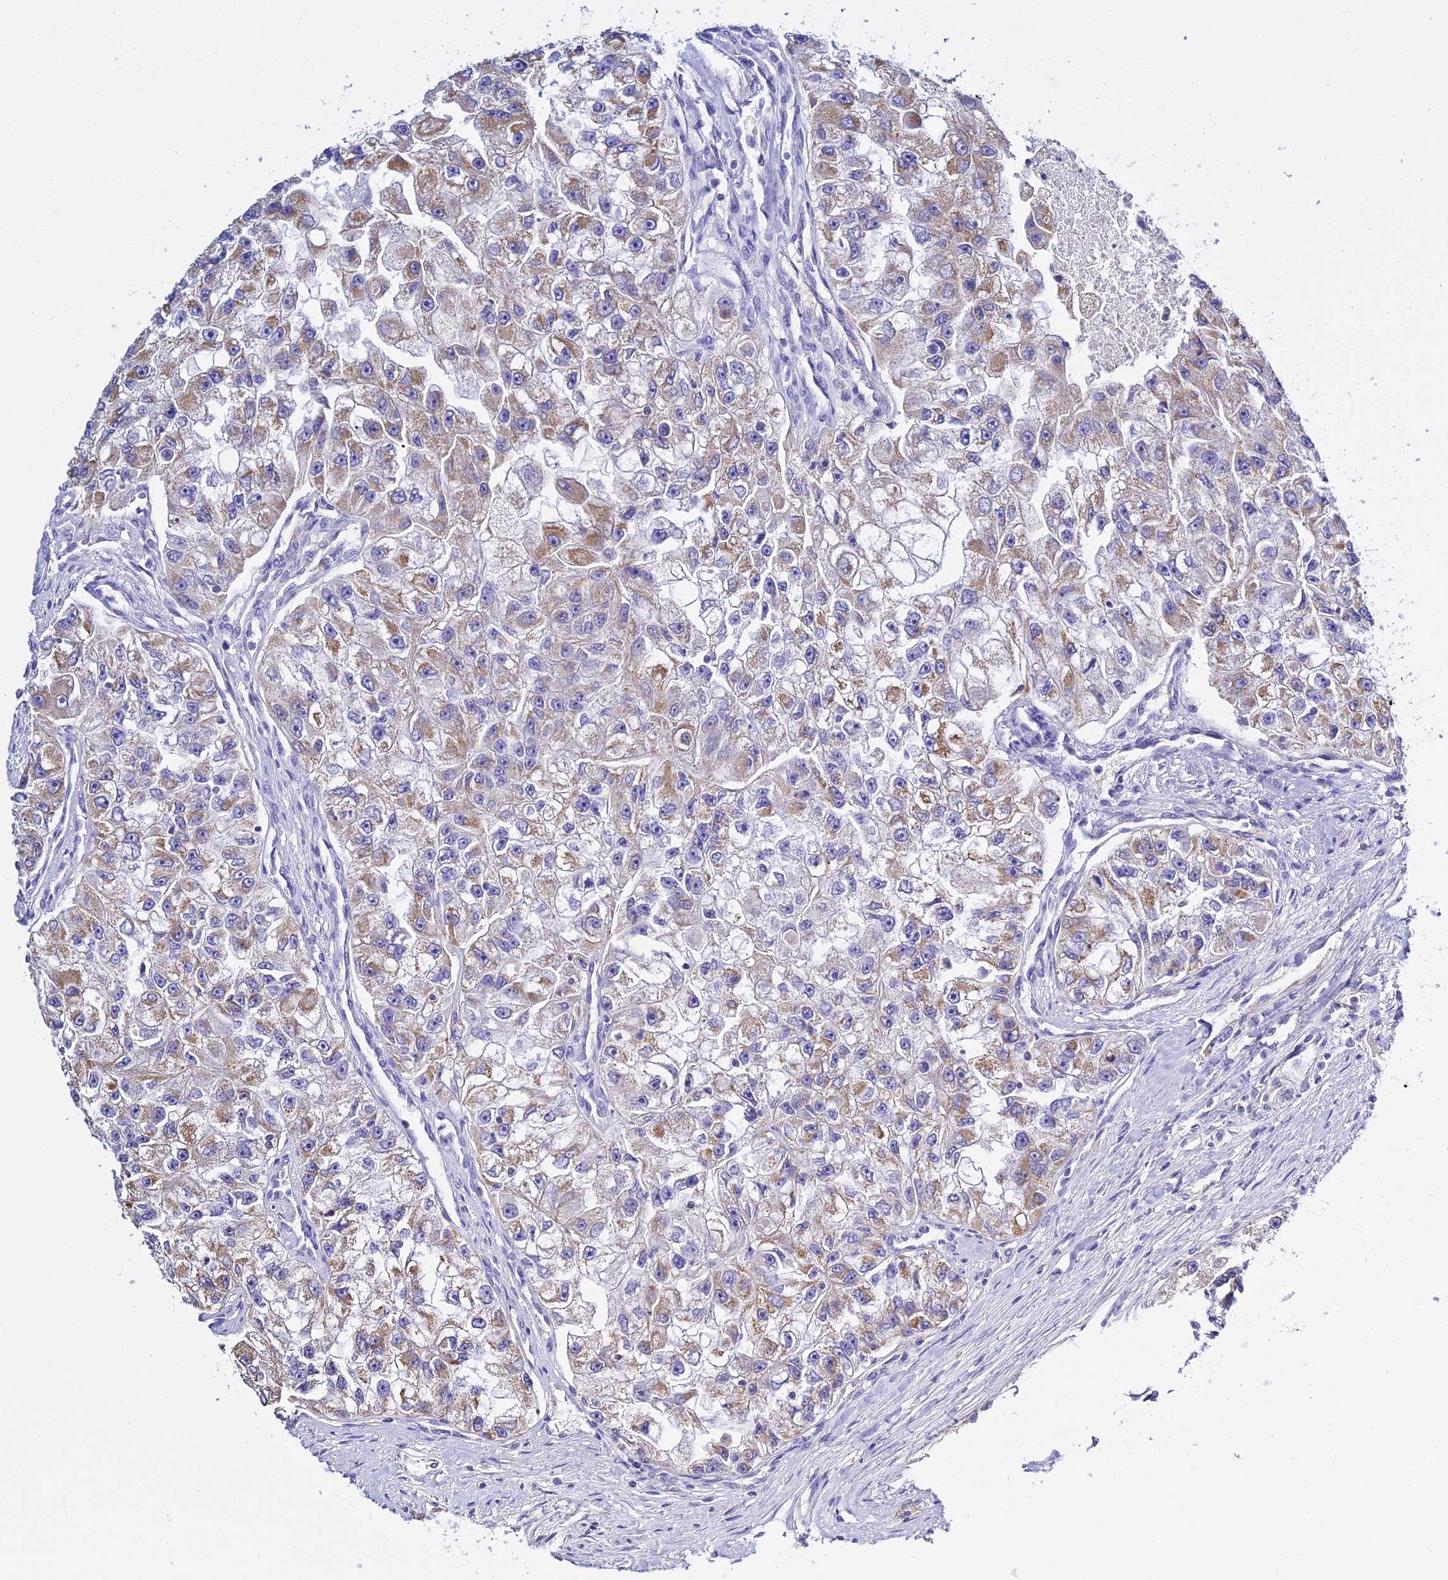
{"staining": {"intensity": "moderate", "quantity": "25%-75%", "location": "cytoplasmic/membranous"}, "tissue": "renal cancer", "cell_type": "Tumor cells", "image_type": "cancer", "snomed": [{"axis": "morphology", "description": "Adenocarcinoma, NOS"}, {"axis": "topography", "description": "Kidney"}], "caption": "Protein expression analysis of human adenocarcinoma (renal) reveals moderate cytoplasmic/membranous positivity in about 25%-75% of tumor cells.", "gene": "TYW5", "patient": {"sex": "male", "age": 63}}